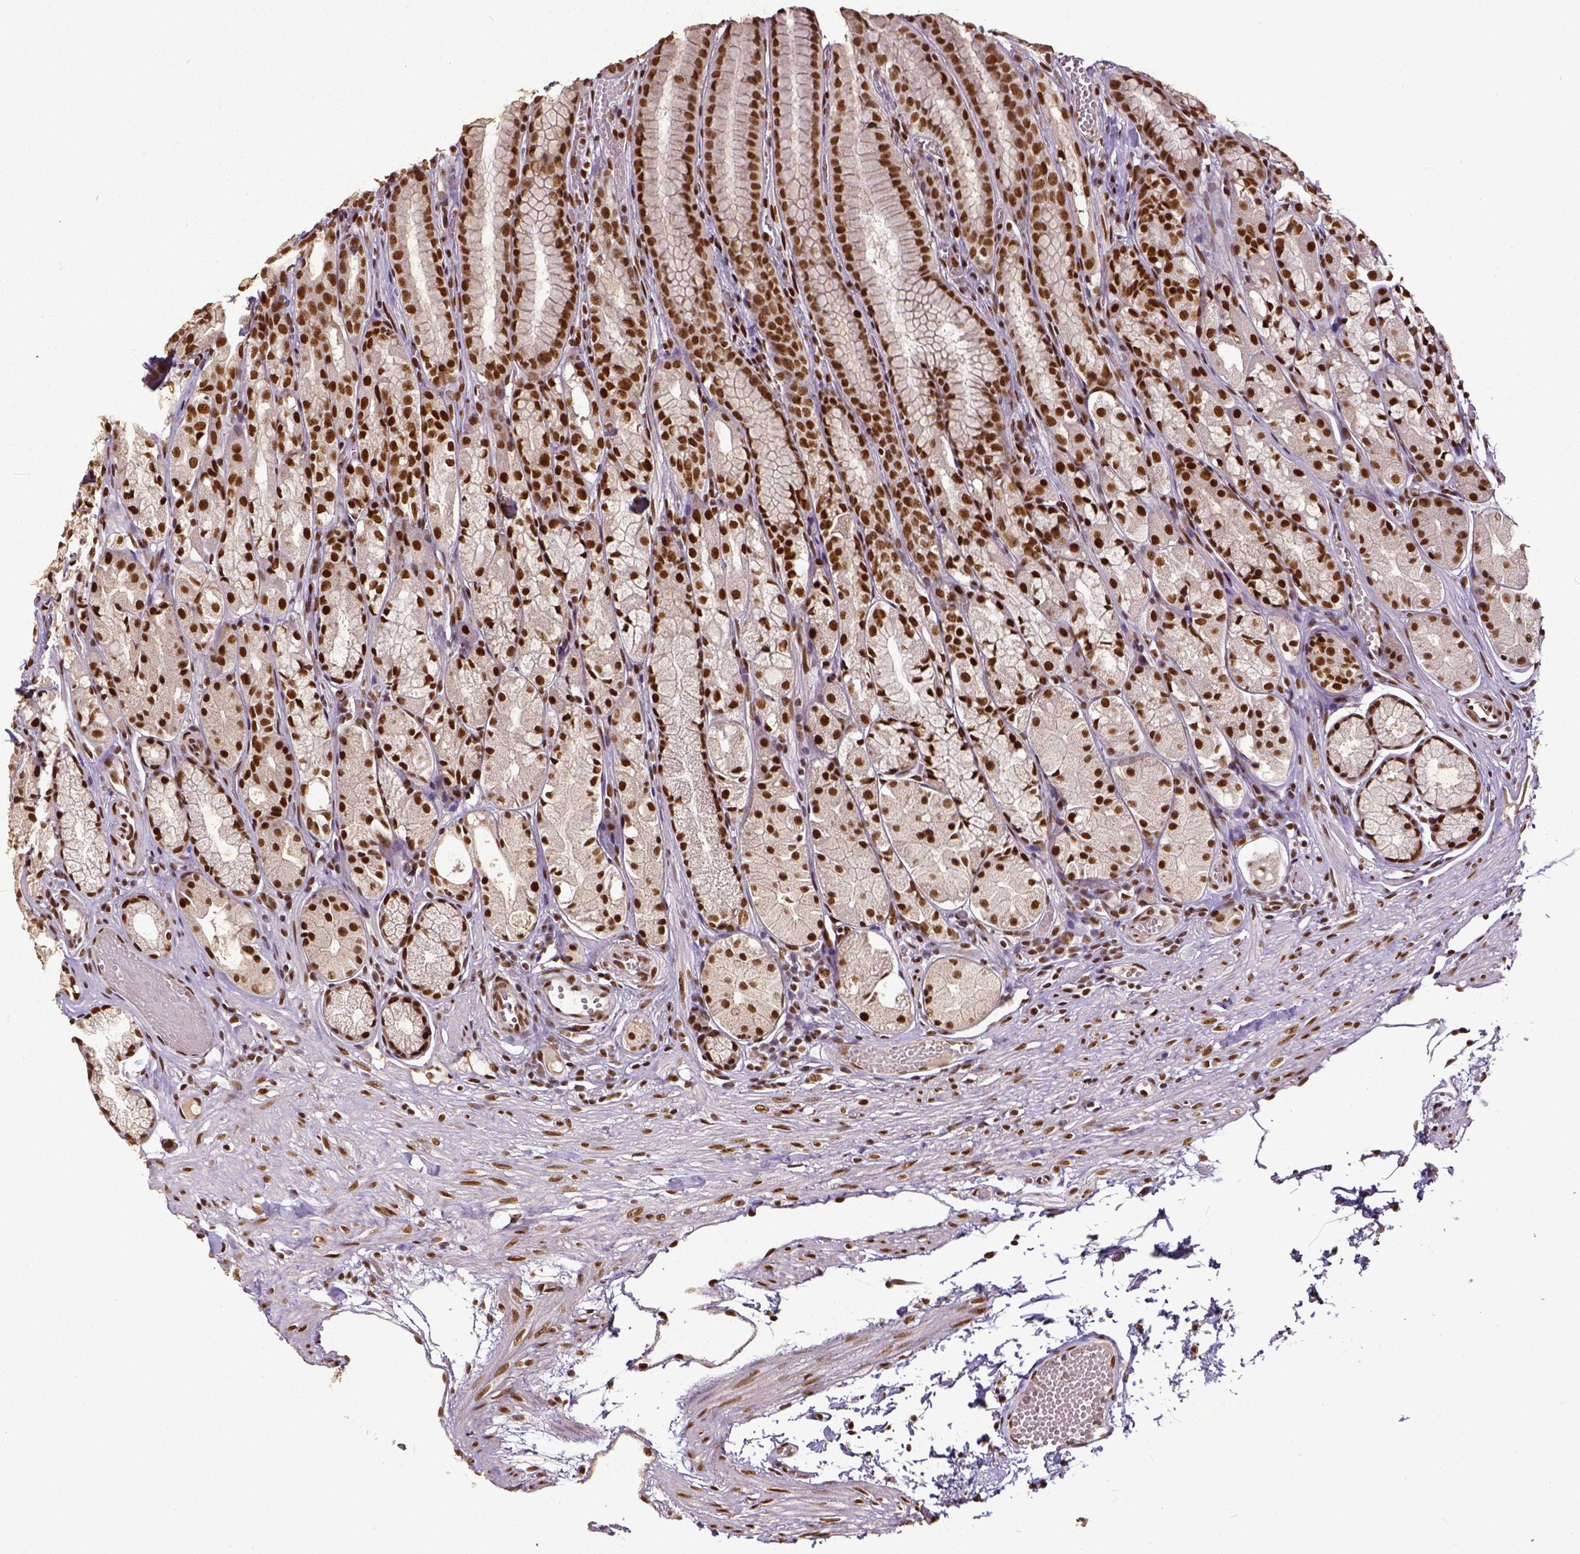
{"staining": {"intensity": "strong", "quantity": ">75%", "location": "nuclear"}, "tissue": "stomach", "cell_type": "Glandular cells", "image_type": "normal", "snomed": [{"axis": "morphology", "description": "Normal tissue, NOS"}, {"axis": "topography", "description": "Stomach"}], "caption": "Immunohistochemistry of unremarkable human stomach exhibits high levels of strong nuclear staining in approximately >75% of glandular cells.", "gene": "ATRX", "patient": {"sex": "male", "age": 70}}